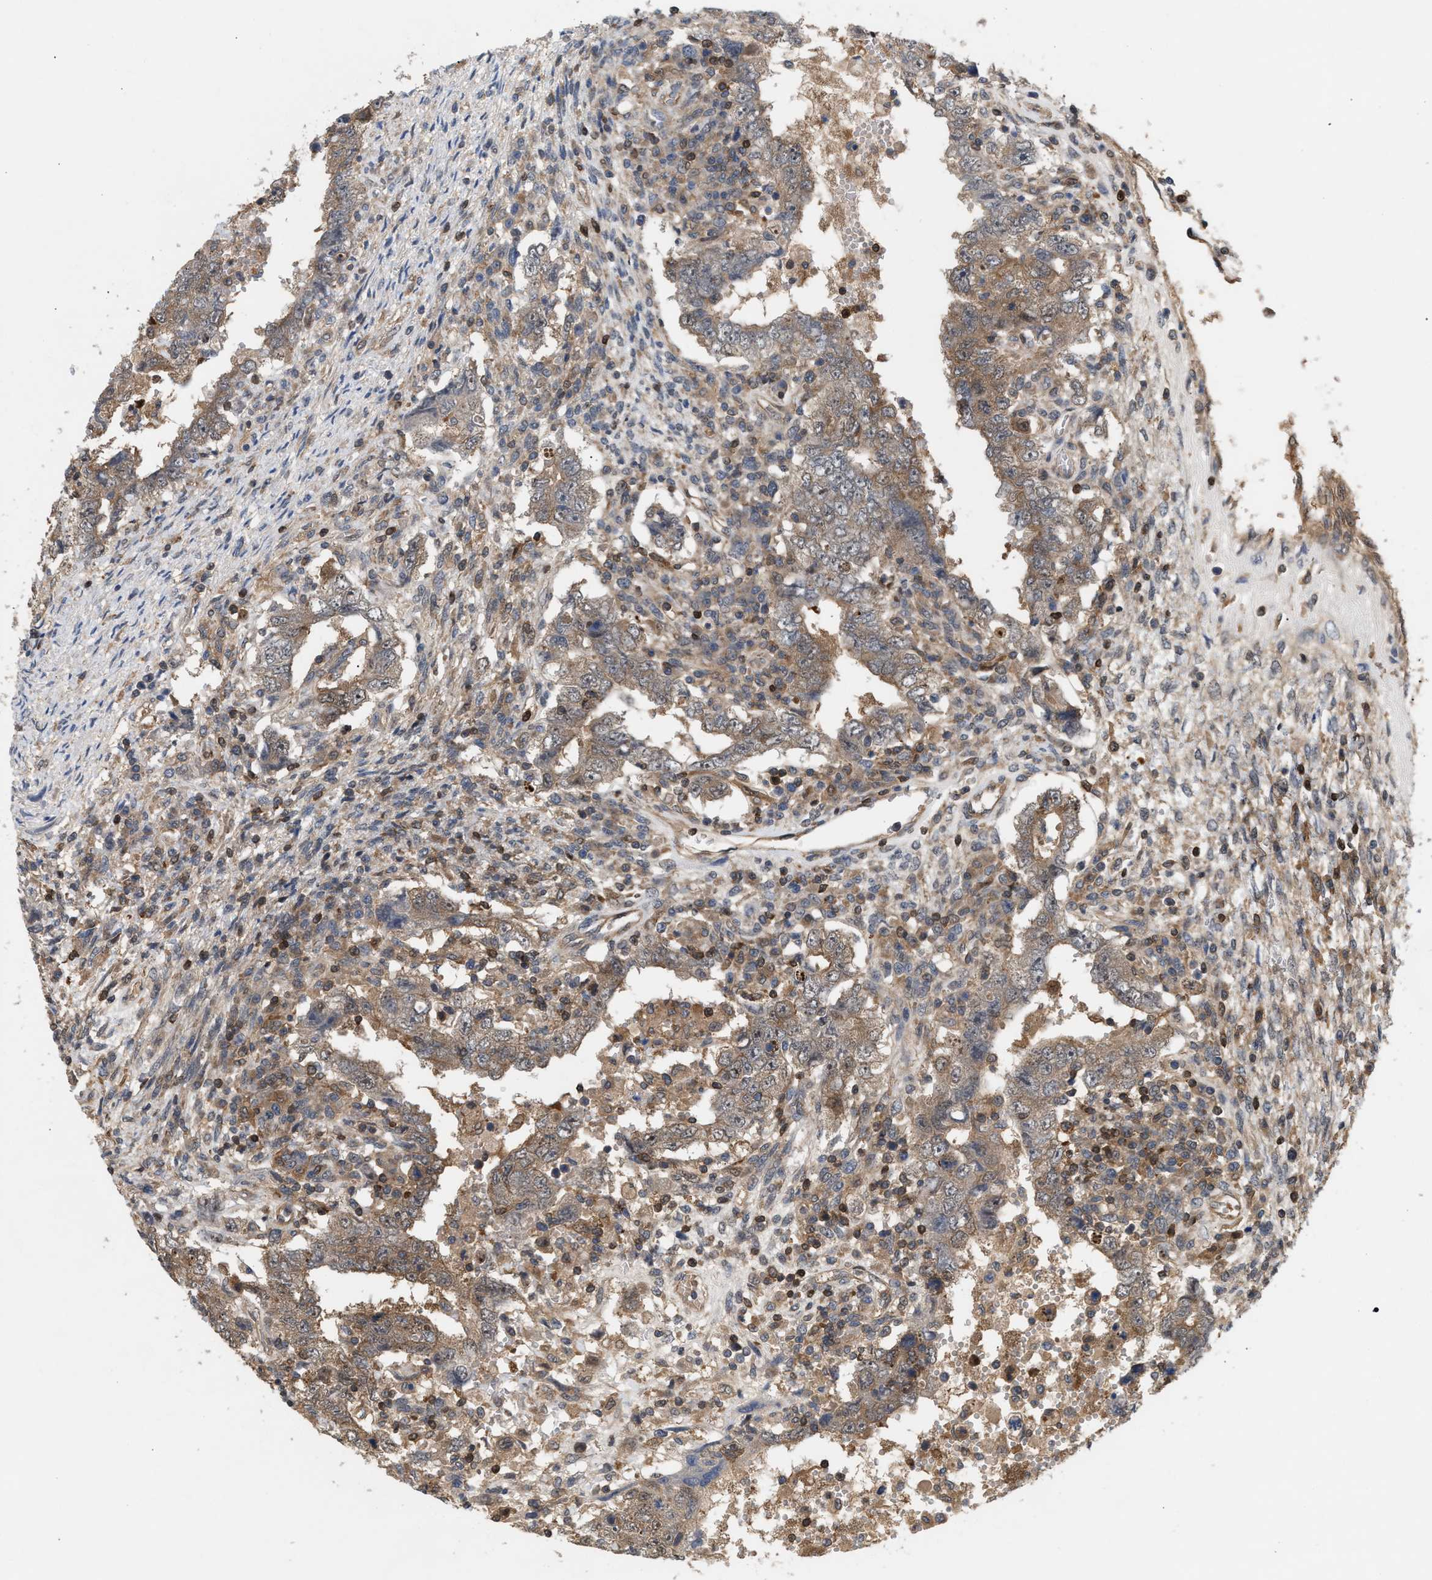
{"staining": {"intensity": "moderate", "quantity": ">75%", "location": "cytoplasmic/membranous"}, "tissue": "testis cancer", "cell_type": "Tumor cells", "image_type": "cancer", "snomed": [{"axis": "morphology", "description": "Carcinoma, Embryonal, NOS"}, {"axis": "topography", "description": "Testis"}], "caption": "Tumor cells display medium levels of moderate cytoplasmic/membranous staining in about >75% of cells in human embryonal carcinoma (testis). The staining was performed using DAB, with brown indicating positive protein expression. Nuclei are stained blue with hematoxylin.", "gene": "GLOD4", "patient": {"sex": "male", "age": 26}}